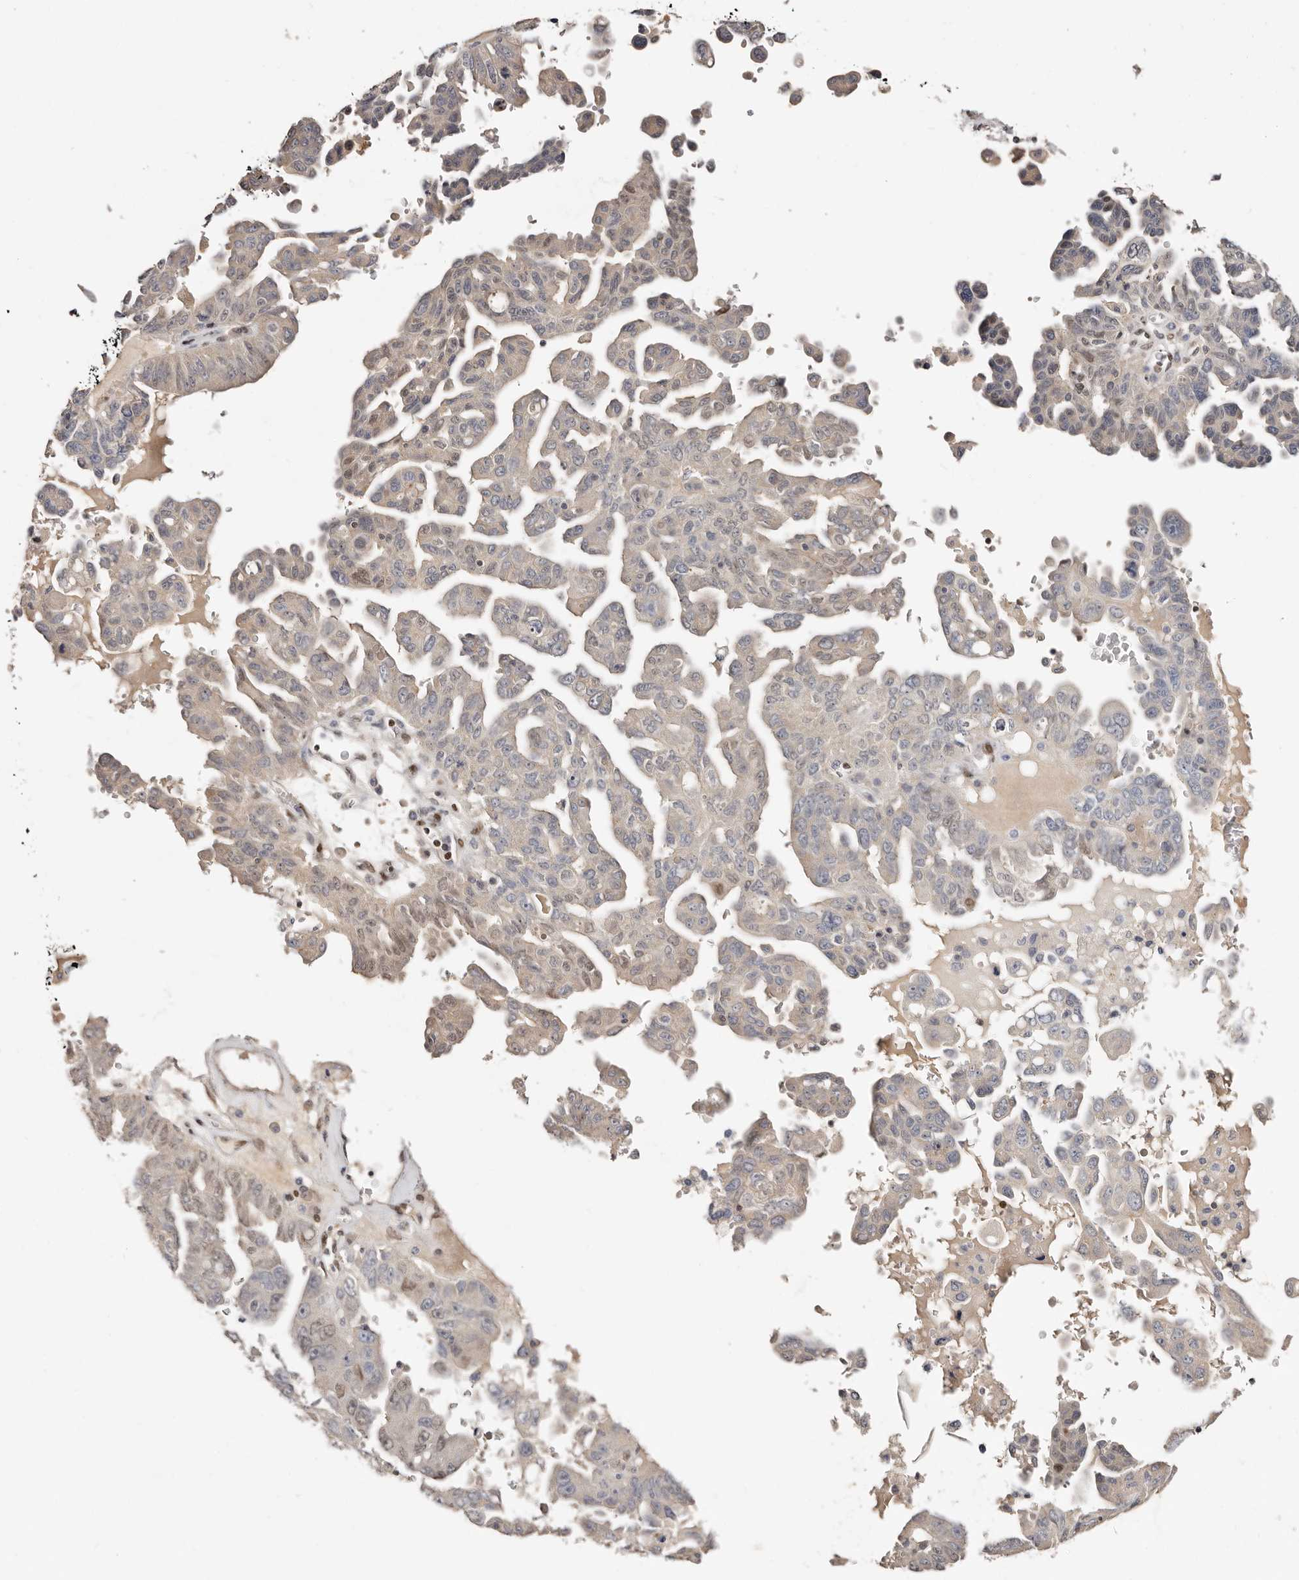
{"staining": {"intensity": "weak", "quantity": "25%-75%", "location": "cytoplasmic/membranous"}, "tissue": "ovarian cancer", "cell_type": "Tumor cells", "image_type": "cancer", "snomed": [{"axis": "morphology", "description": "Carcinoma, endometroid"}, {"axis": "topography", "description": "Ovary"}], "caption": "Protein positivity by immunohistochemistry (IHC) exhibits weak cytoplasmic/membranous positivity in approximately 25%-75% of tumor cells in endometroid carcinoma (ovarian).", "gene": "IQGAP3", "patient": {"sex": "female", "age": 62}}